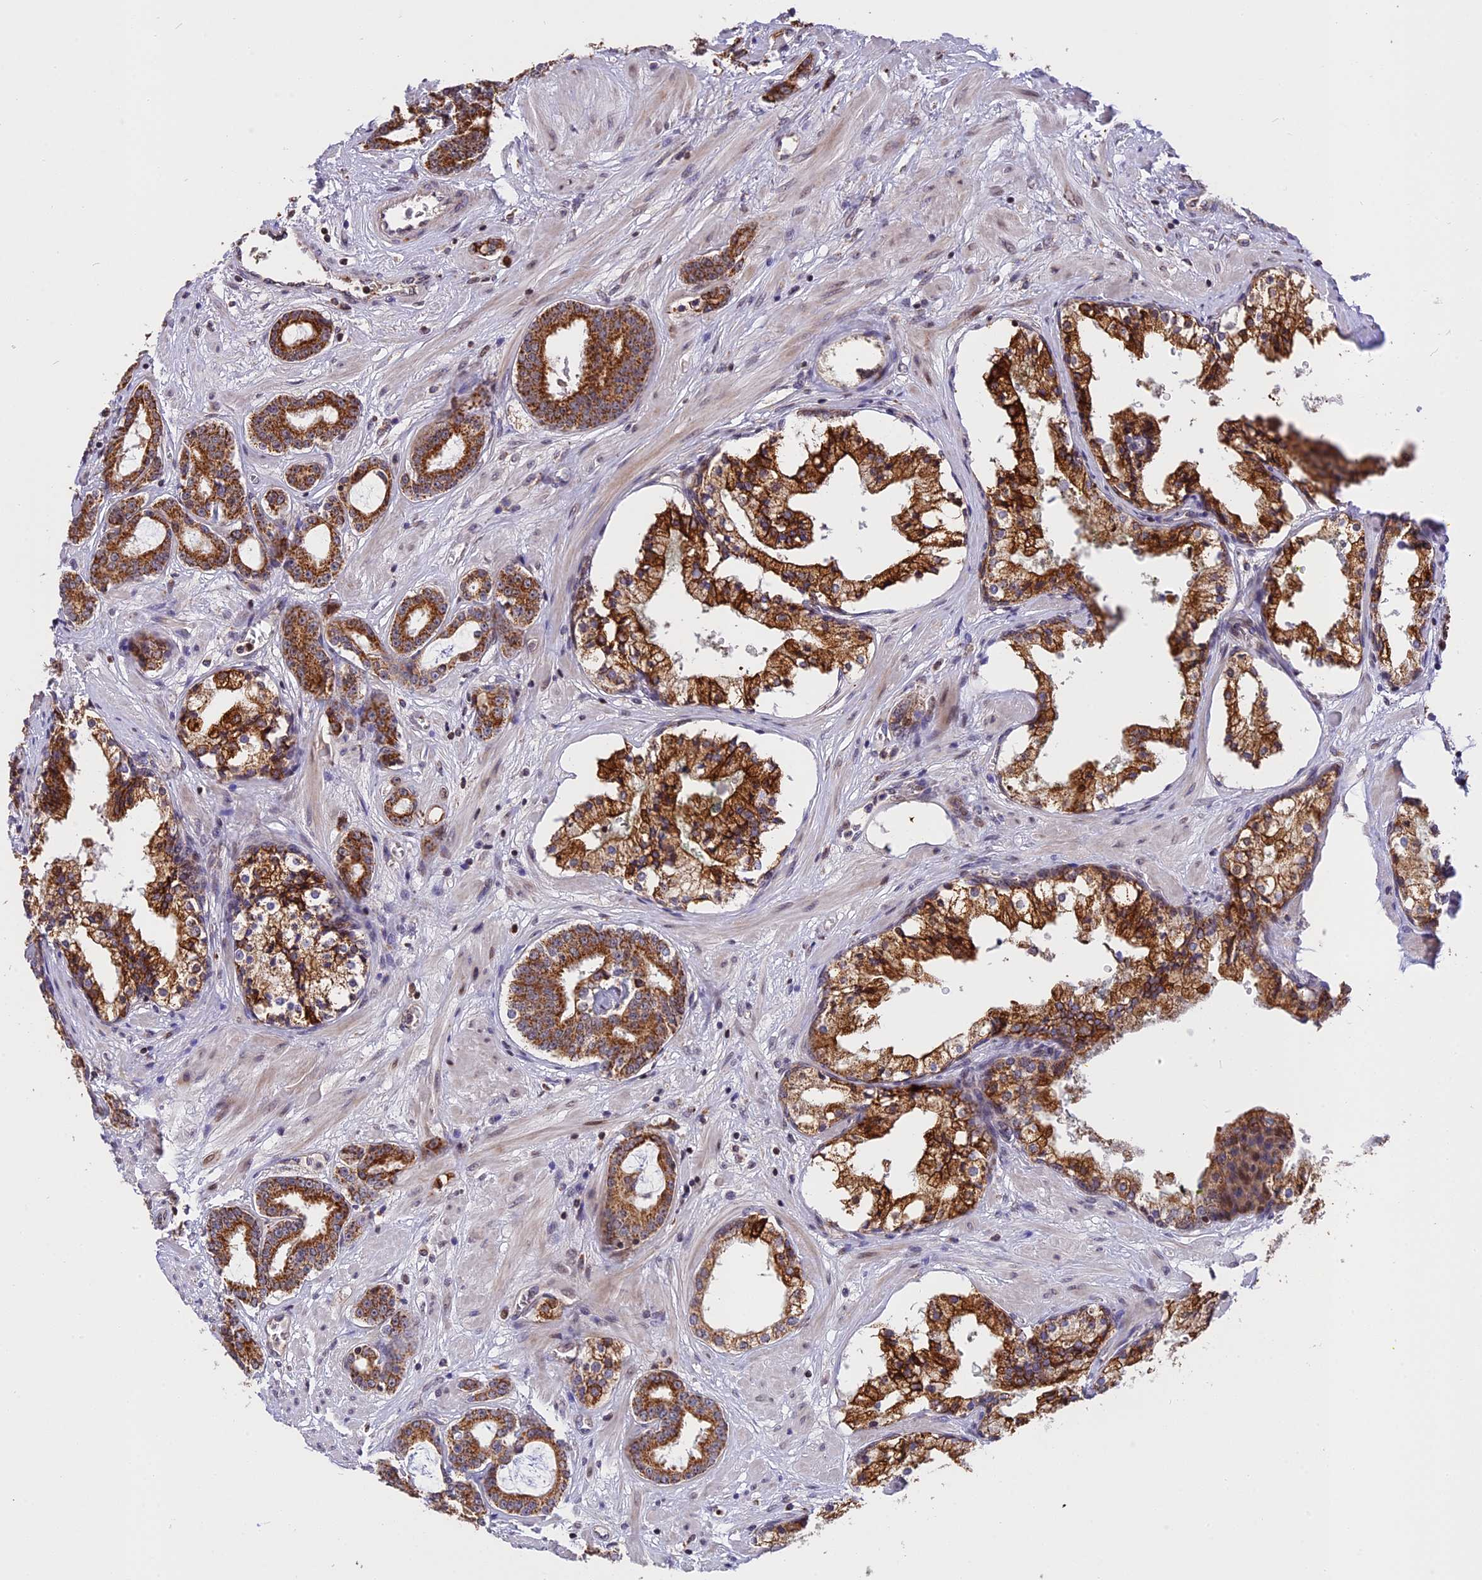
{"staining": {"intensity": "strong", "quantity": ">75%", "location": "cytoplasmic/membranous"}, "tissue": "prostate cancer", "cell_type": "Tumor cells", "image_type": "cancer", "snomed": [{"axis": "morphology", "description": "Adenocarcinoma, High grade"}, {"axis": "topography", "description": "Prostate"}], "caption": "An image of adenocarcinoma (high-grade) (prostate) stained for a protein demonstrates strong cytoplasmic/membranous brown staining in tumor cells.", "gene": "RERGL", "patient": {"sex": "male", "age": 58}}